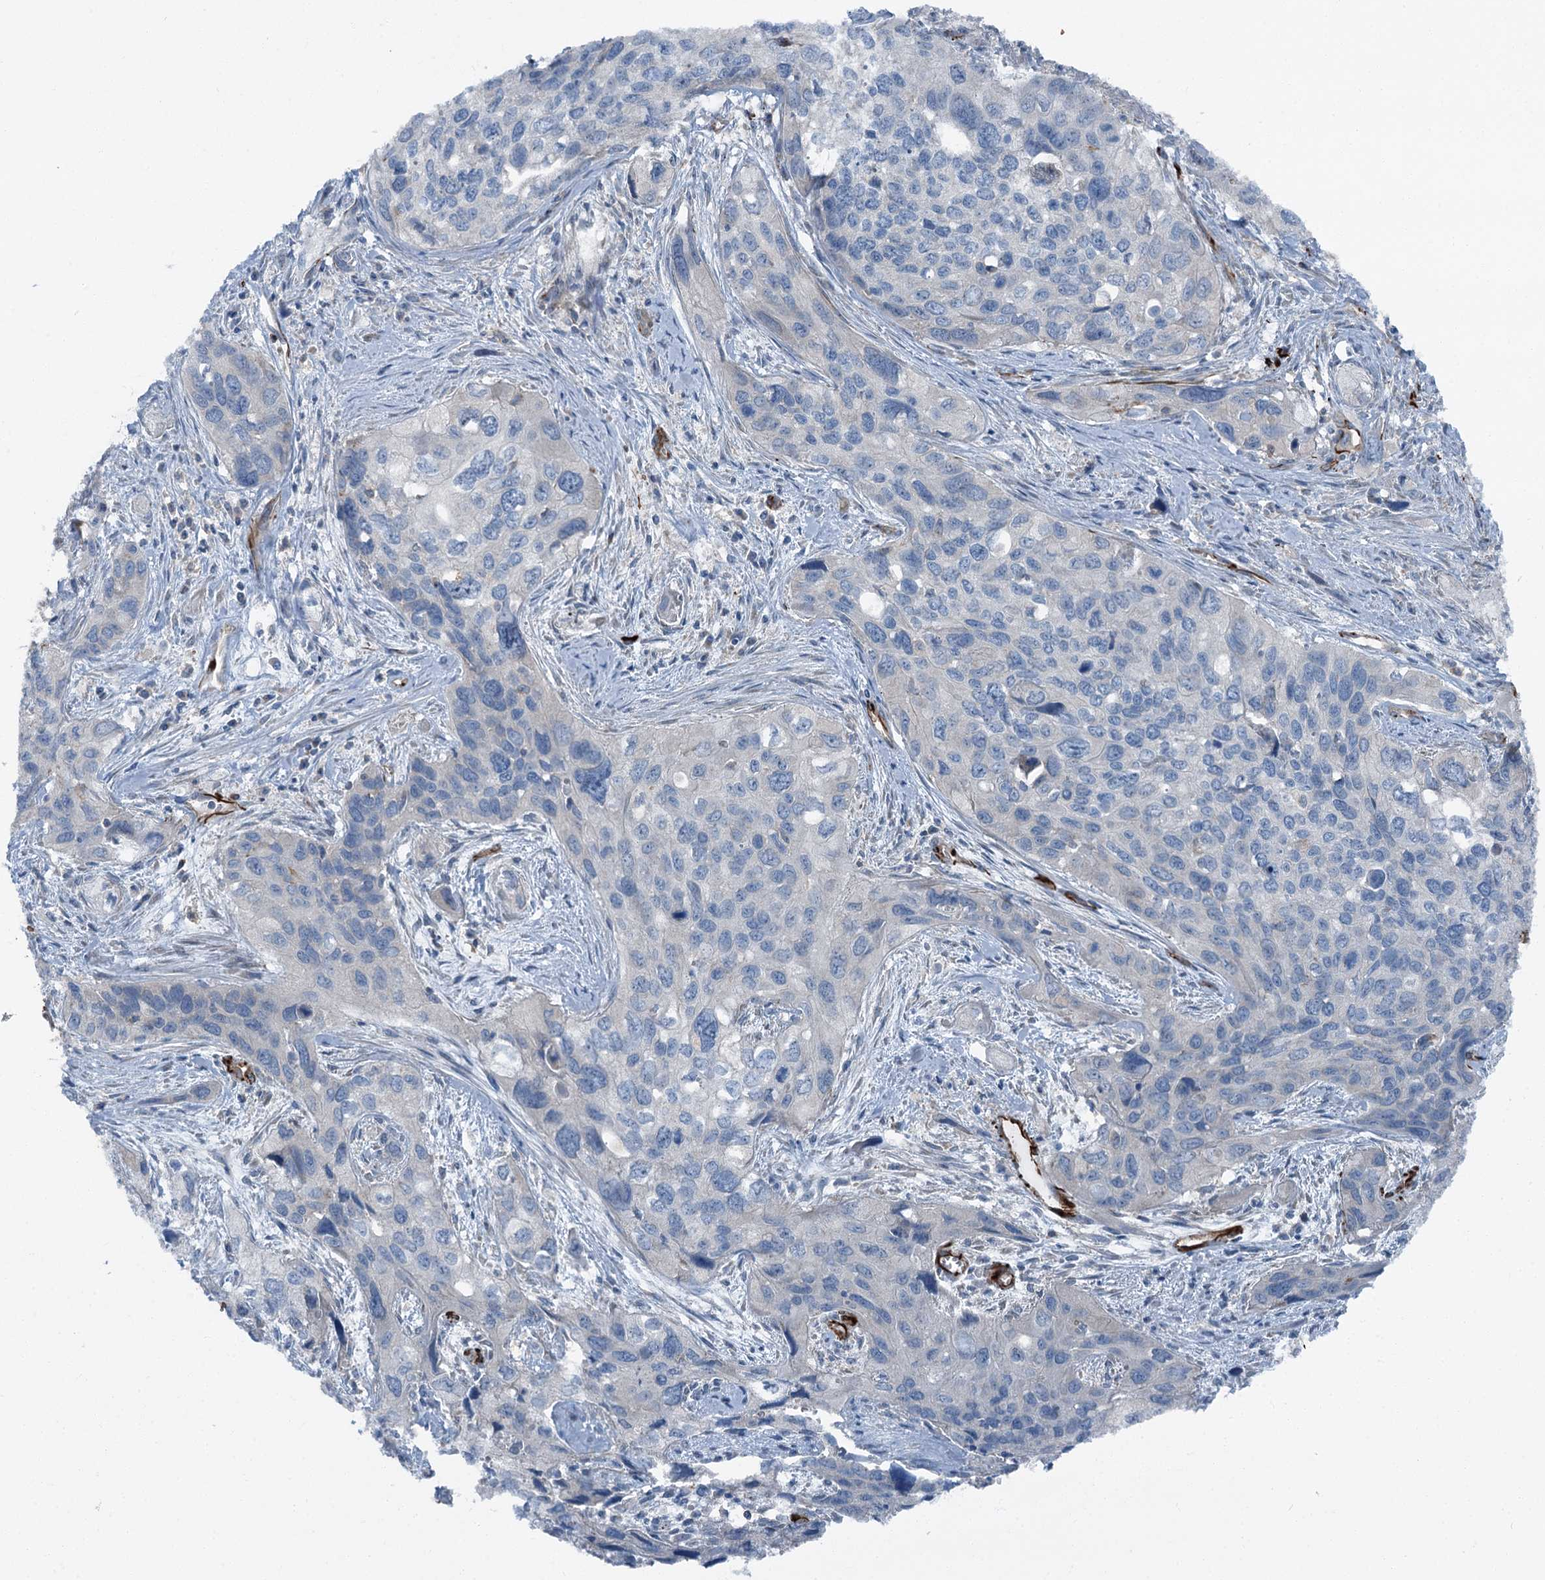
{"staining": {"intensity": "negative", "quantity": "none", "location": "none"}, "tissue": "cervical cancer", "cell_type": "Tumor cells", "image_type": "cancer", "snomed": [{"axis": "morphology", "description": "Squamous cell carcinoma, NOS"}, {"axis": "topography", "description": "Cervix"}], "caption": "Human cervical cancer stained for a protein using immunohistochemistry (IHC) demonstrates no staining in tumor cells.", "gene": "AXL", "patient": {"sex": "female", "age": 55}}